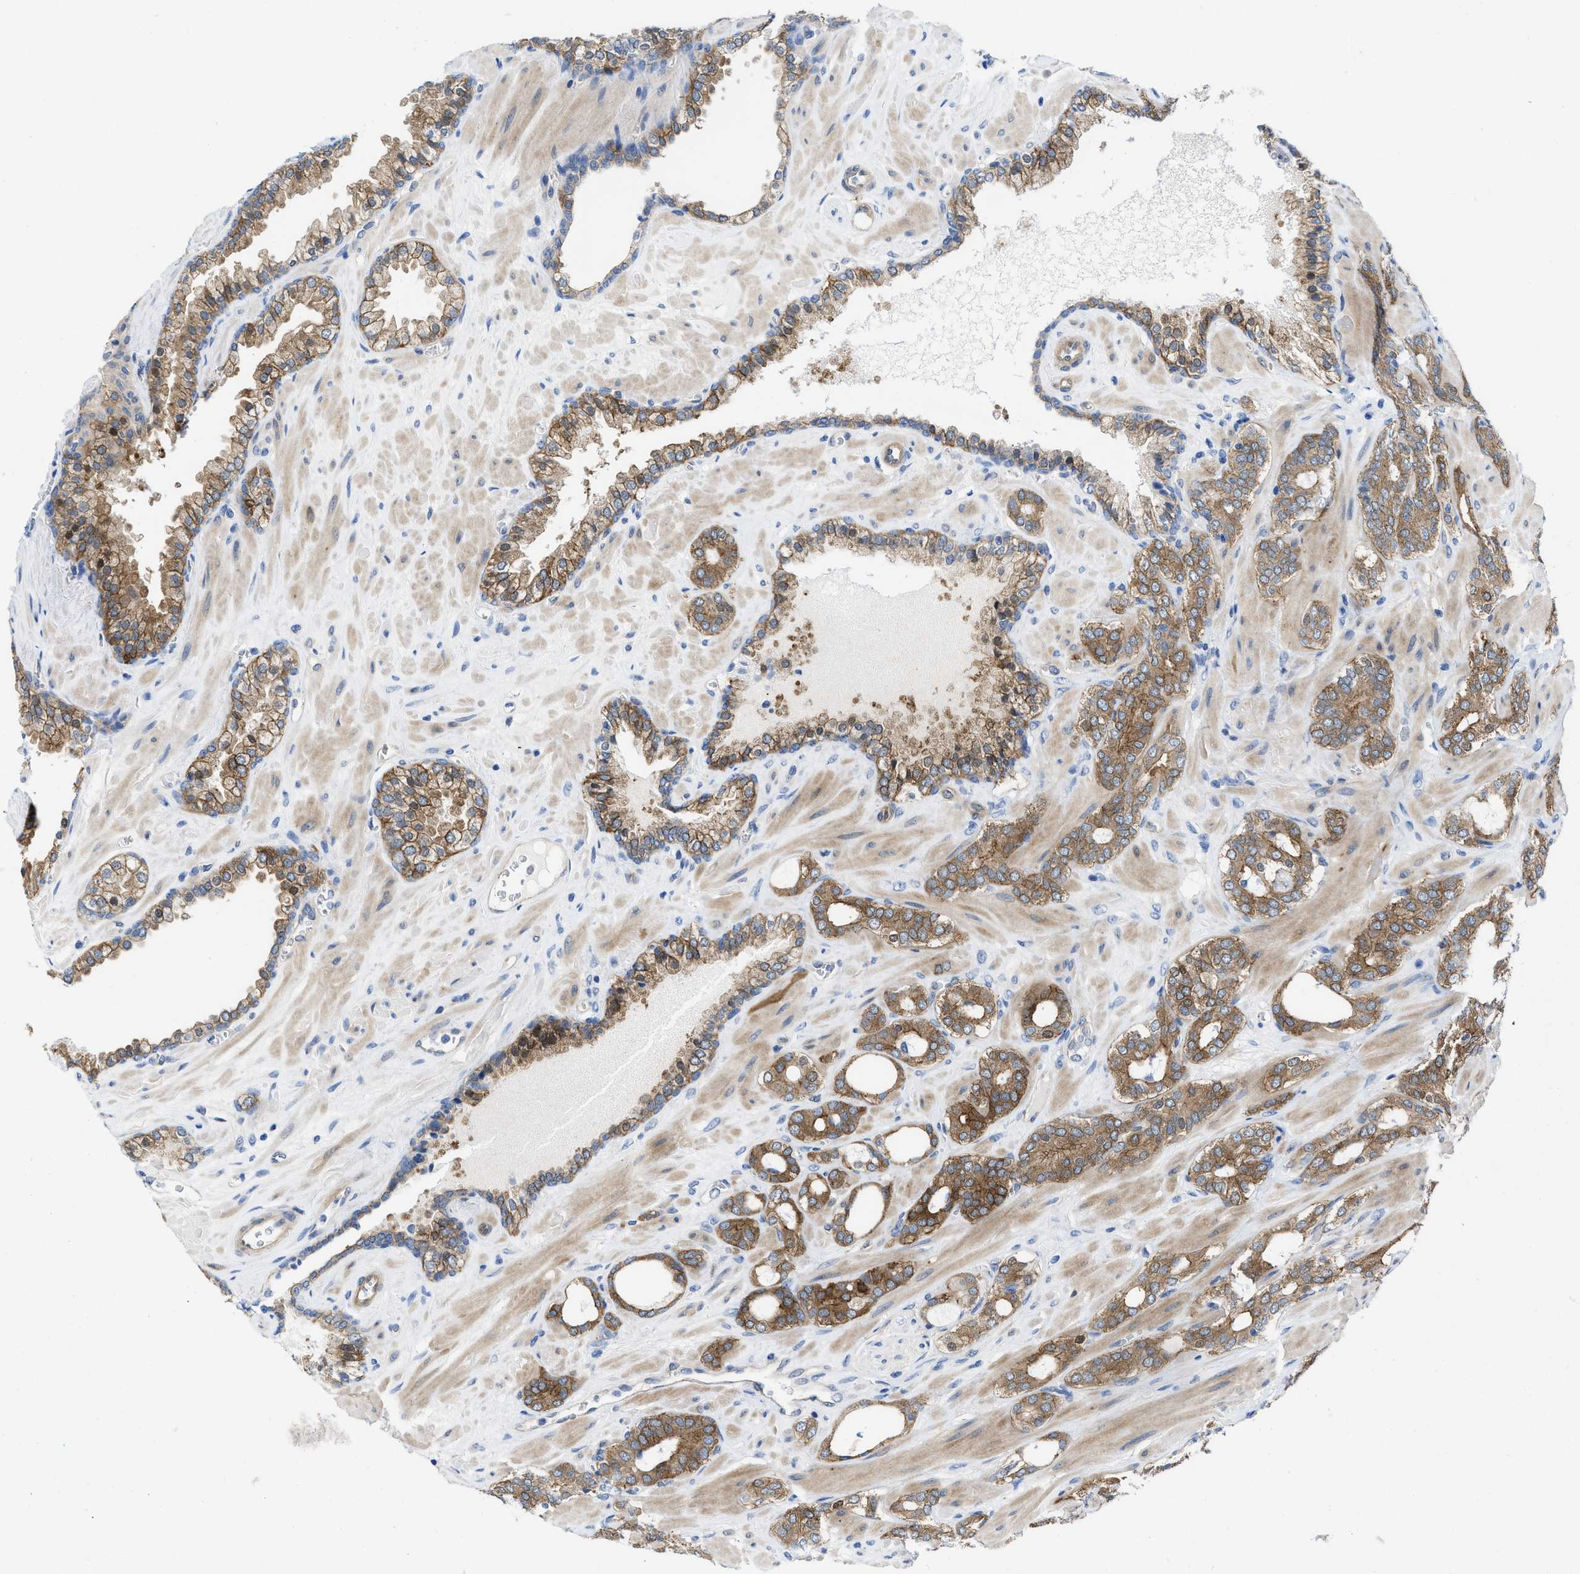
{"staining": {"intensity": "moderate", "quantity": ">75%", "location": "cytoplasmic/membranous"}, "tissue": "prostate cancer", "cell_type": "Tumor cells", "image_type": "cancer", "snomed": [{"axis": "morphology", "description": "Adenocarcinoma, Low grade"}, {"axis": "topography", "description": "Prostate"}], "caption": "An image of human prostate cancer stained for a protein demonstrates moderate cytoplasmic/membranous brown staining in tumor cells.", "gene": "PDLIM5", "patient": {"sex": "male", "age": 63}}